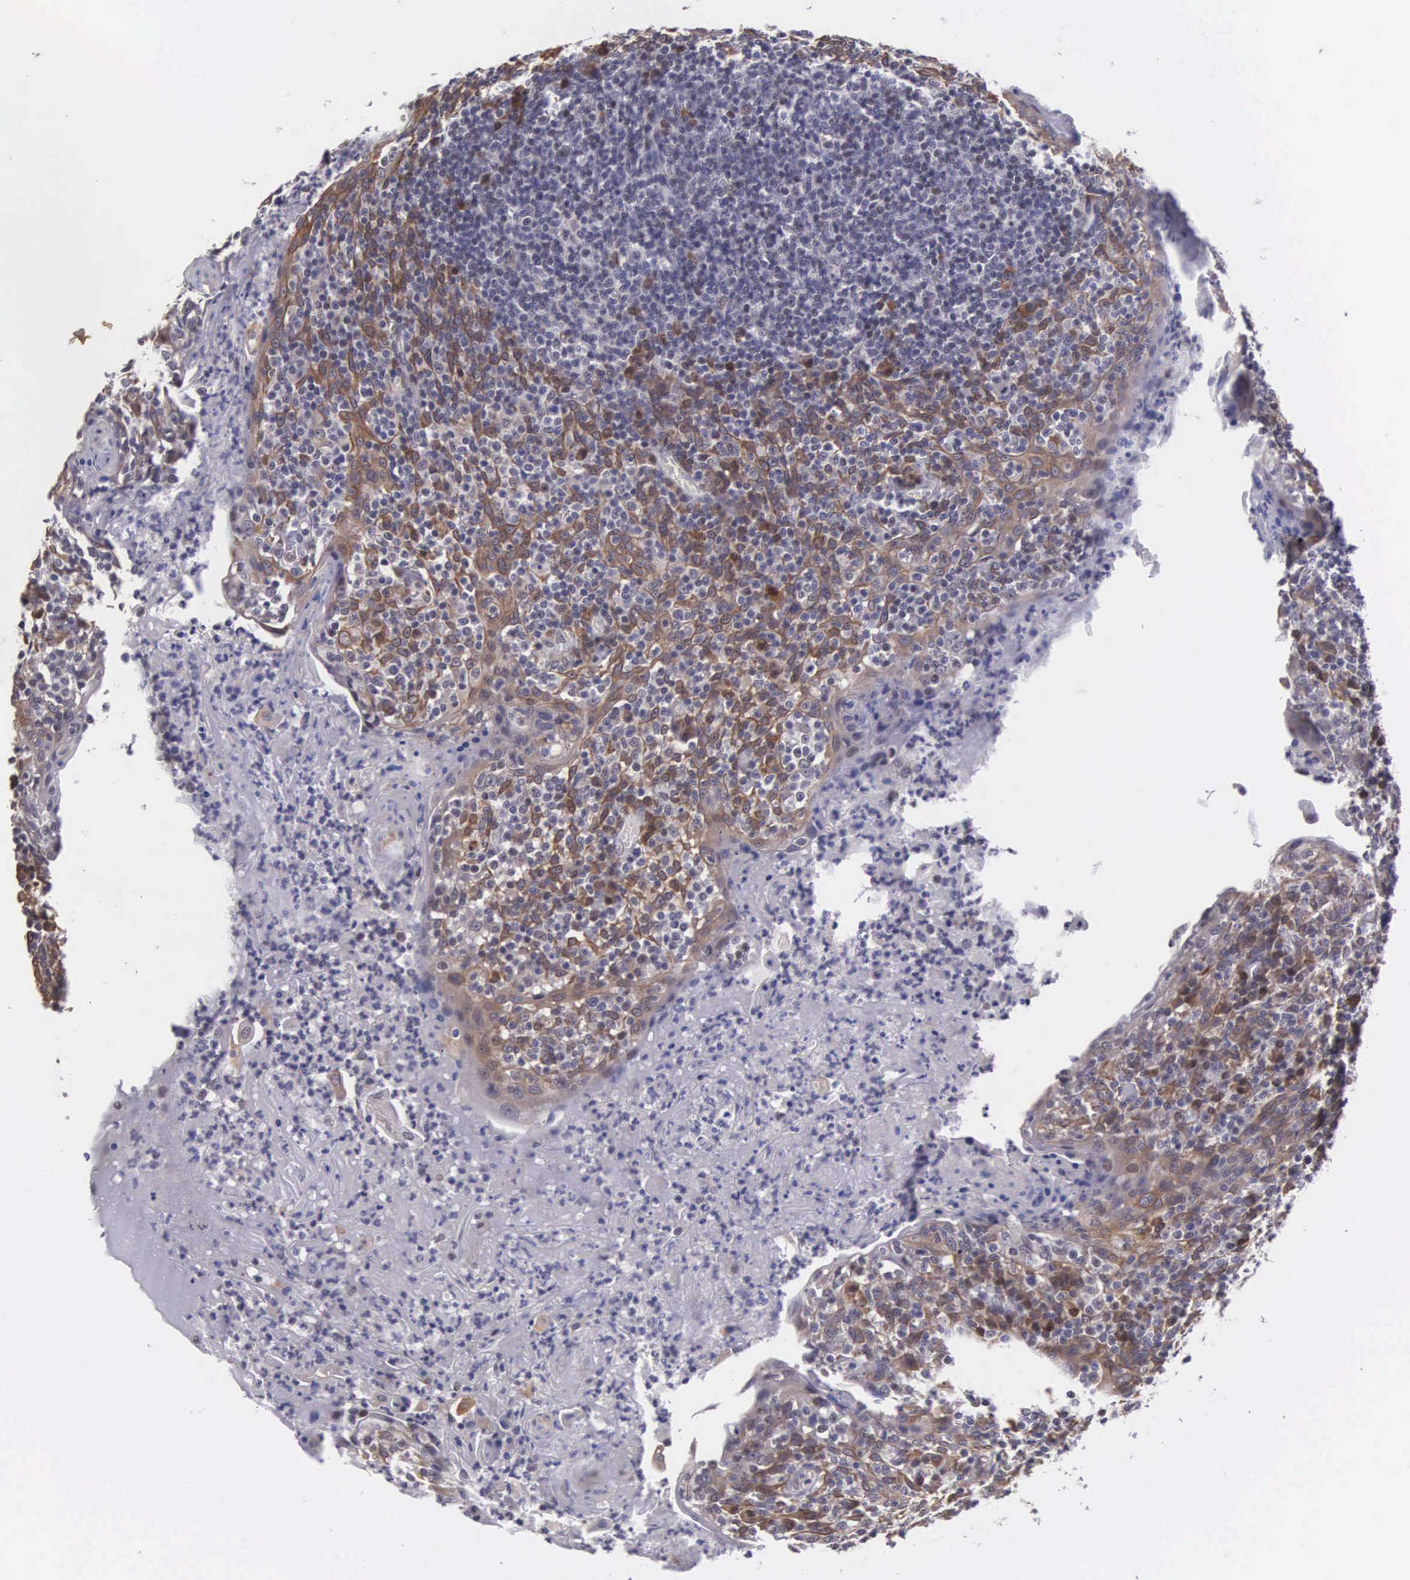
{"staining": {"intensity": "negative", "quantity": "none", "location": "none"}, "tissue": "tonsil", "cell_type": "Germinal center cells", "image_type": "normal", "snomed": [{"axis": "morphology", "description": "Normal tissue, NOS"}, {"axis": "topography", "description": "Tonsil"}], "caption": "A high-resolution micrograph shows immunohistochemistry staining of benign tonsil, which demonstrates no significant positivity in germinal center cells.", "gene": "SLC25A21", "patient": {"sex": "male", "age": 6}}